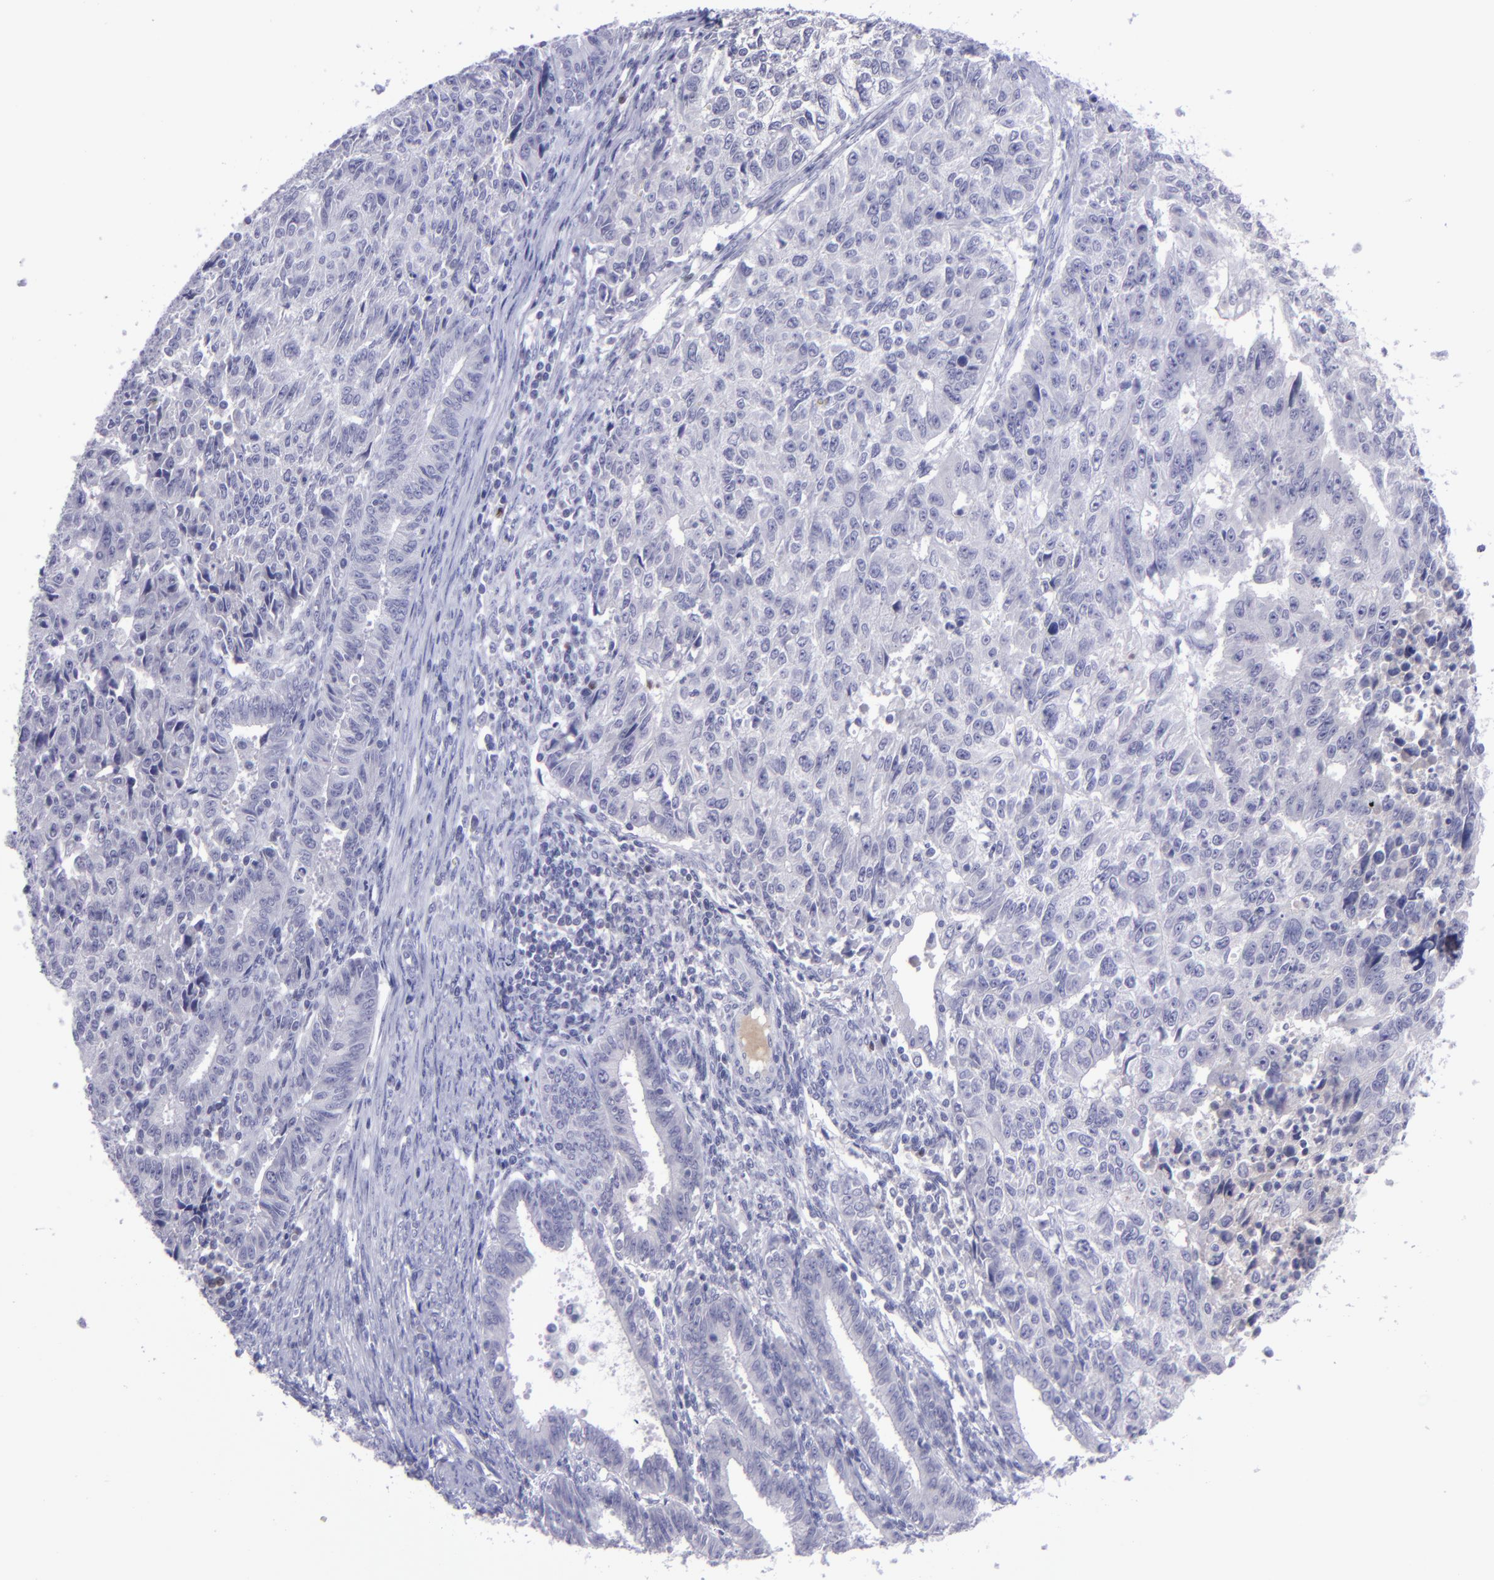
{"staining": {"intensity": "negative", "quantity": "none", "location": "none"}, "tissue": "endometrial cancer", "cell_type": "Tumor cells", "image_type": "cancer", "snomed": [{"axis": "morphology", "description": "Adenocarcinoma, NOS"}, {"axis": "topography", "description": "Endometrium"}], "caption": "This is a histopathology image of immunohistochemistry (IHC) staining of endometrial adenocarcinoma, which shows no expression in tumor cells.", "gene": "POU2F2", "patient": {"sex": "female", "age": 42}}